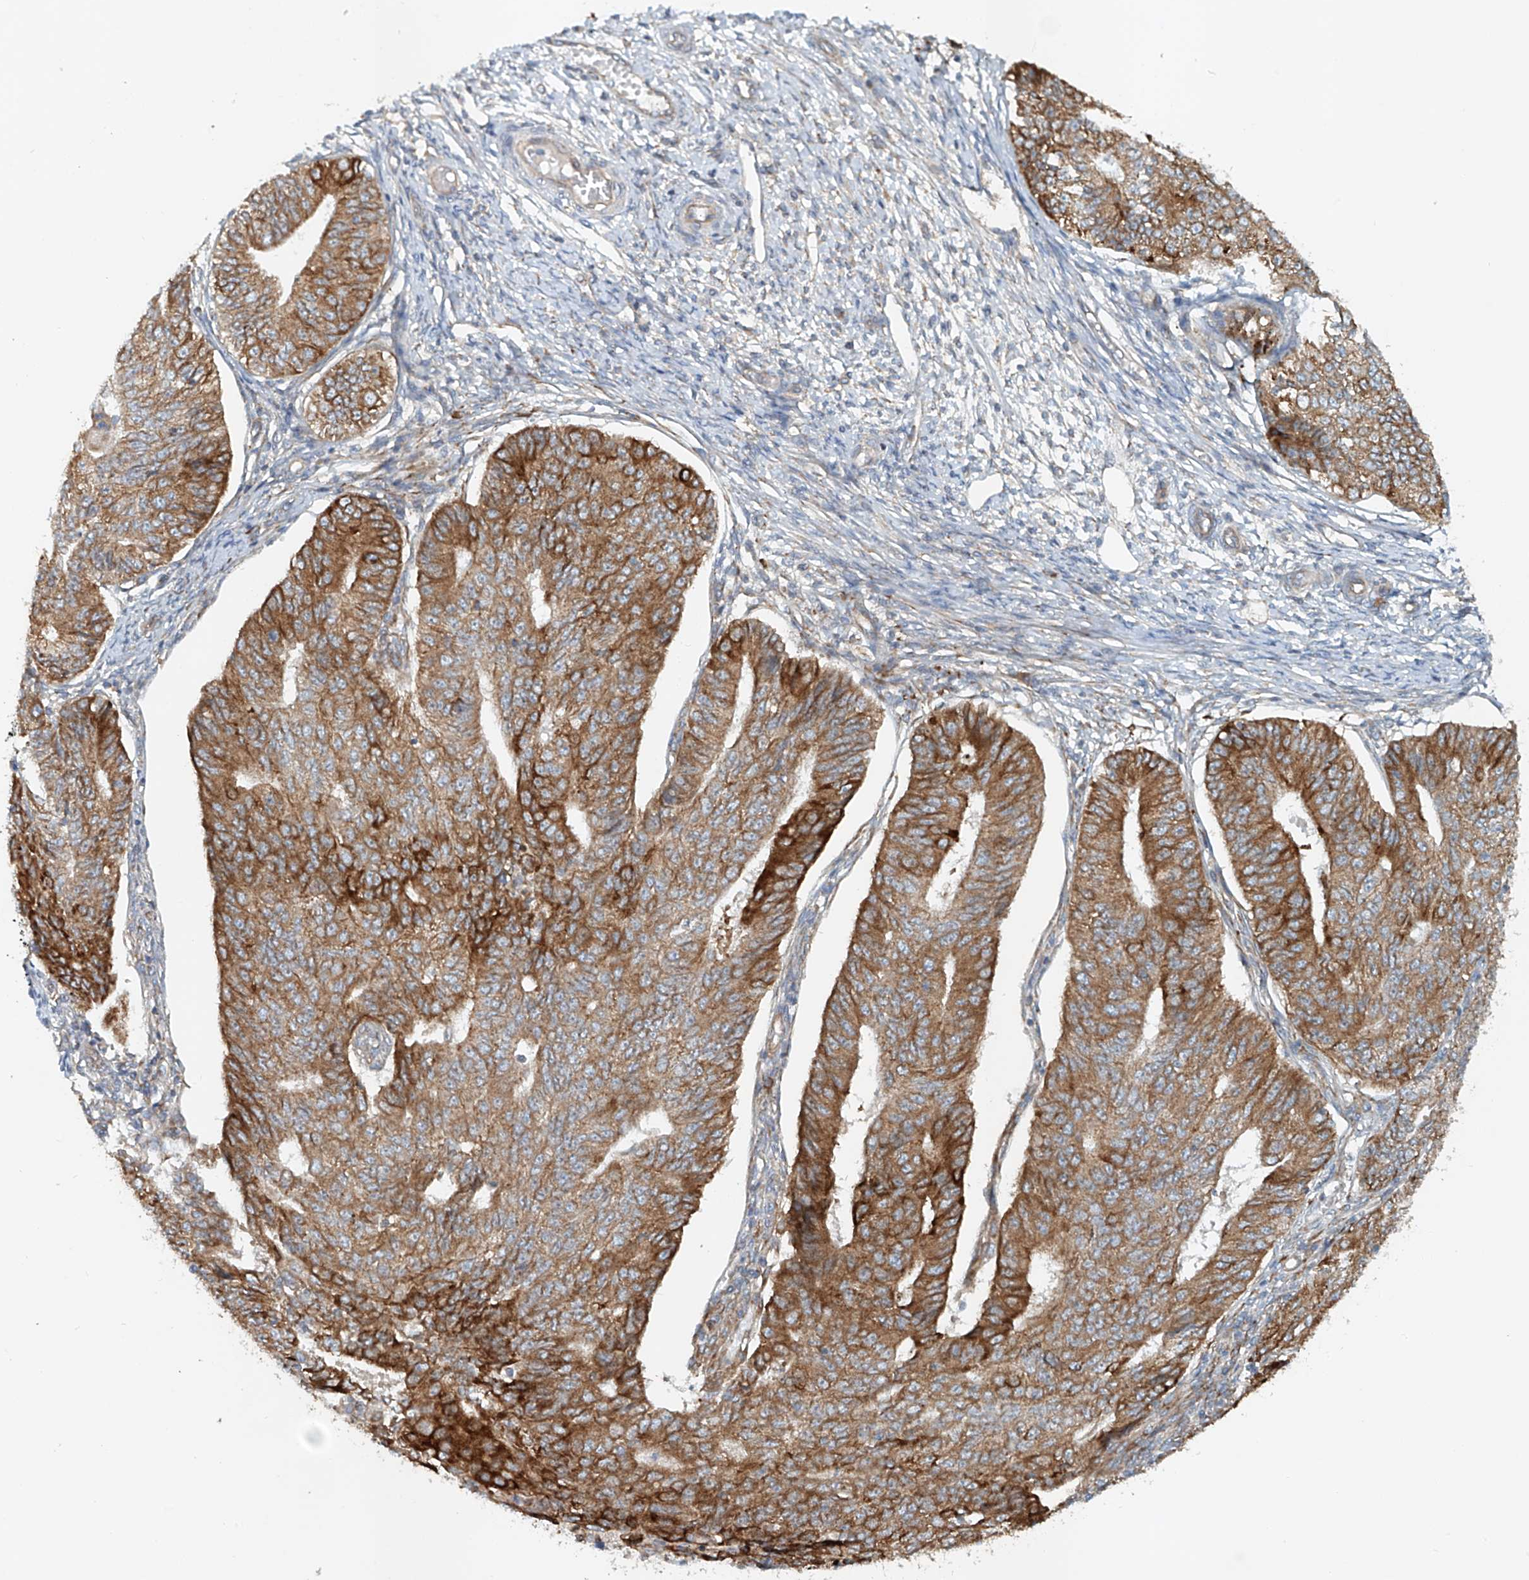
{"staining": {"intensity": "strong", "quantity": ">75%", "location": "cytoplasmic/membranous"}, "tissue": "endometrial cancer", "cell_type": "Tumor cells", "image_type": "cancer", "snomed": [{"axis": "morphology", "description": "Adenocarcinoma, NOS"}, {"axis": "topography", "description": "Endometrium"}], "caption": "Endometrial cancer was stained to show a protein in brown. There is high levels of strong cytoplasmic/membranous positivity in about >75% of tumor cells.", "gene": "SNAP29", "patient": {"sex": "female", "age": 32}}